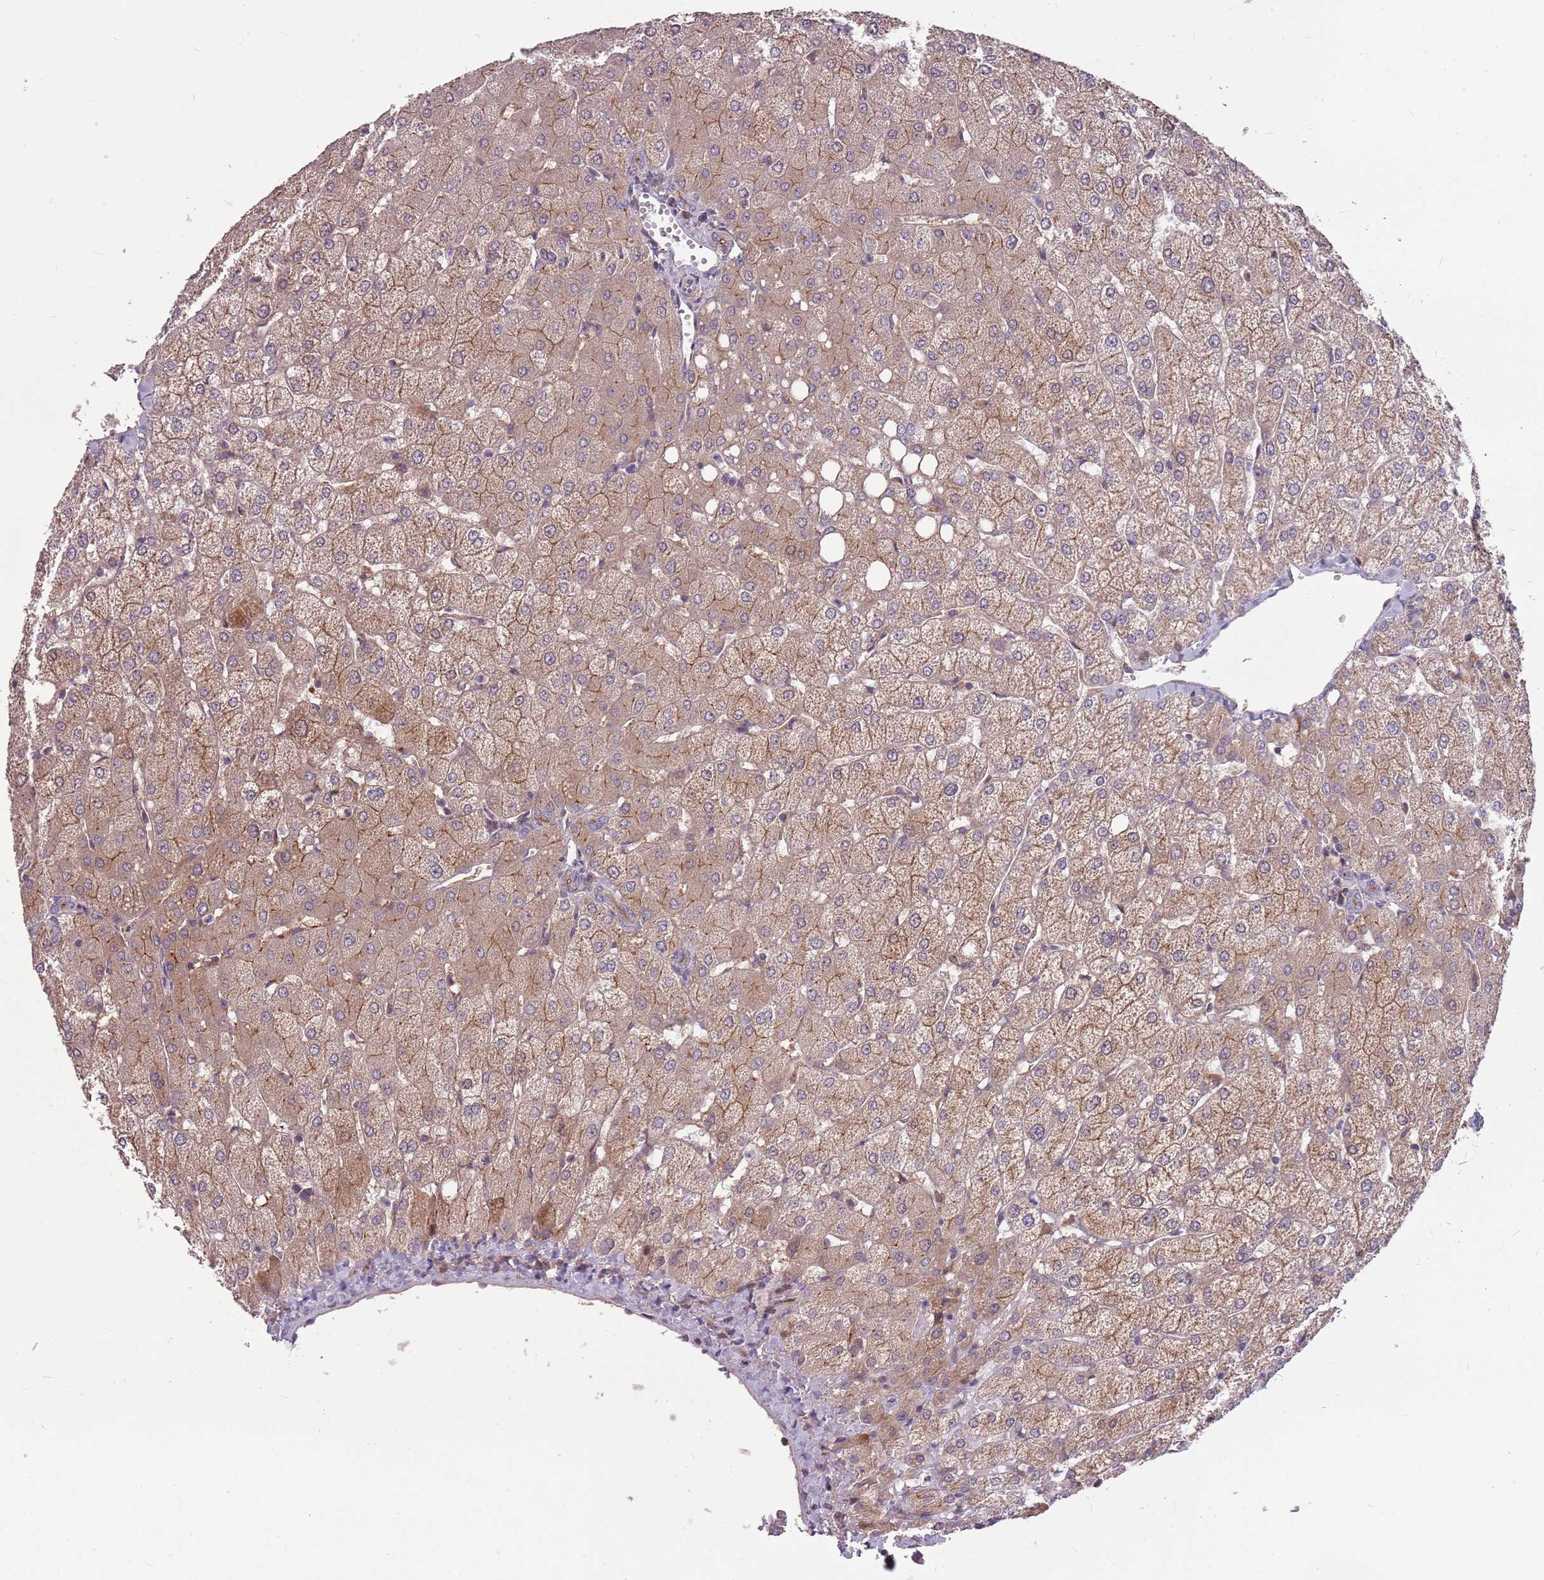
{"staining": {"intensity": "weak", "quantity": "25%-75%", "location": "cytoplasmic/membranous"}, "tissue": "liver", "cell_type": "Cholangiocytes", "image_type": "normal", "snomed": [{"axis": "morphology", "description": "Normal tissue, NOS"}, {"axis": "topography", "description": "Liver"}], "caption": "Brown immunohistochemical staining in normal liver reveals weak cytoplasmic/membranous expression in approximately 25%-75% of cholangiocytes. Nuclei are stained in blue.", "gene": "PPP1R27", "patient": {"sex": "female", "age": 54}}